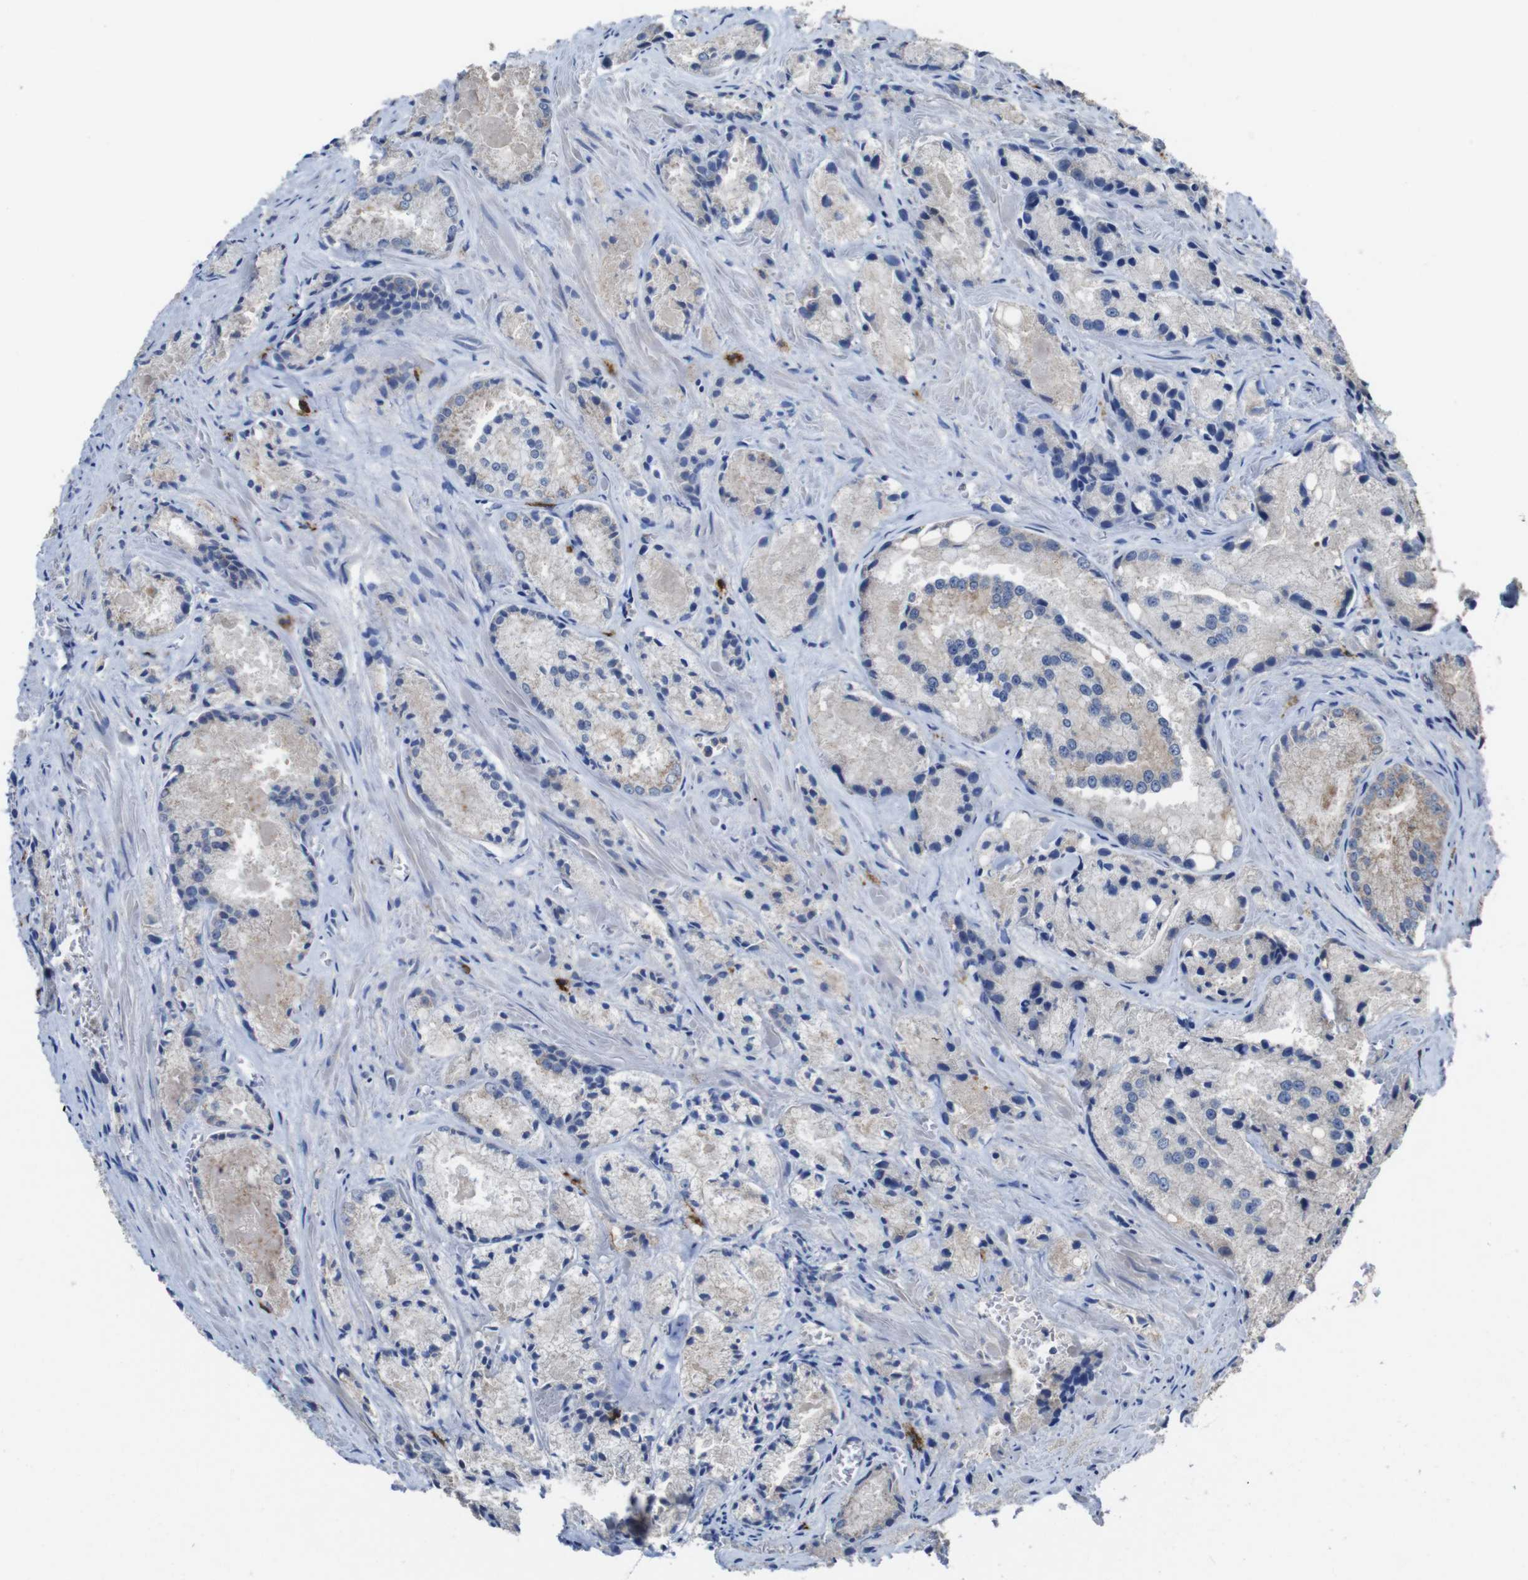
{"staining": {"intensity": "negative", "quantity": "none", "location": "none"}, "tissue": "prostate cancer", "cell_type": "Tumor cells", "image_type": "cancer", "snomed": [{"axis": "morphology", "description": "Adenocarcinoma, Low grade"}, {"axis": "topography", "description": "Prostate"}], "caption": "The immunohistochemistry (IHC) image has no significant expression in tumor cells of prostate cancer tissue.", "gene": "GLIPR1", "patient": {"sex": "male", "age": 64}}